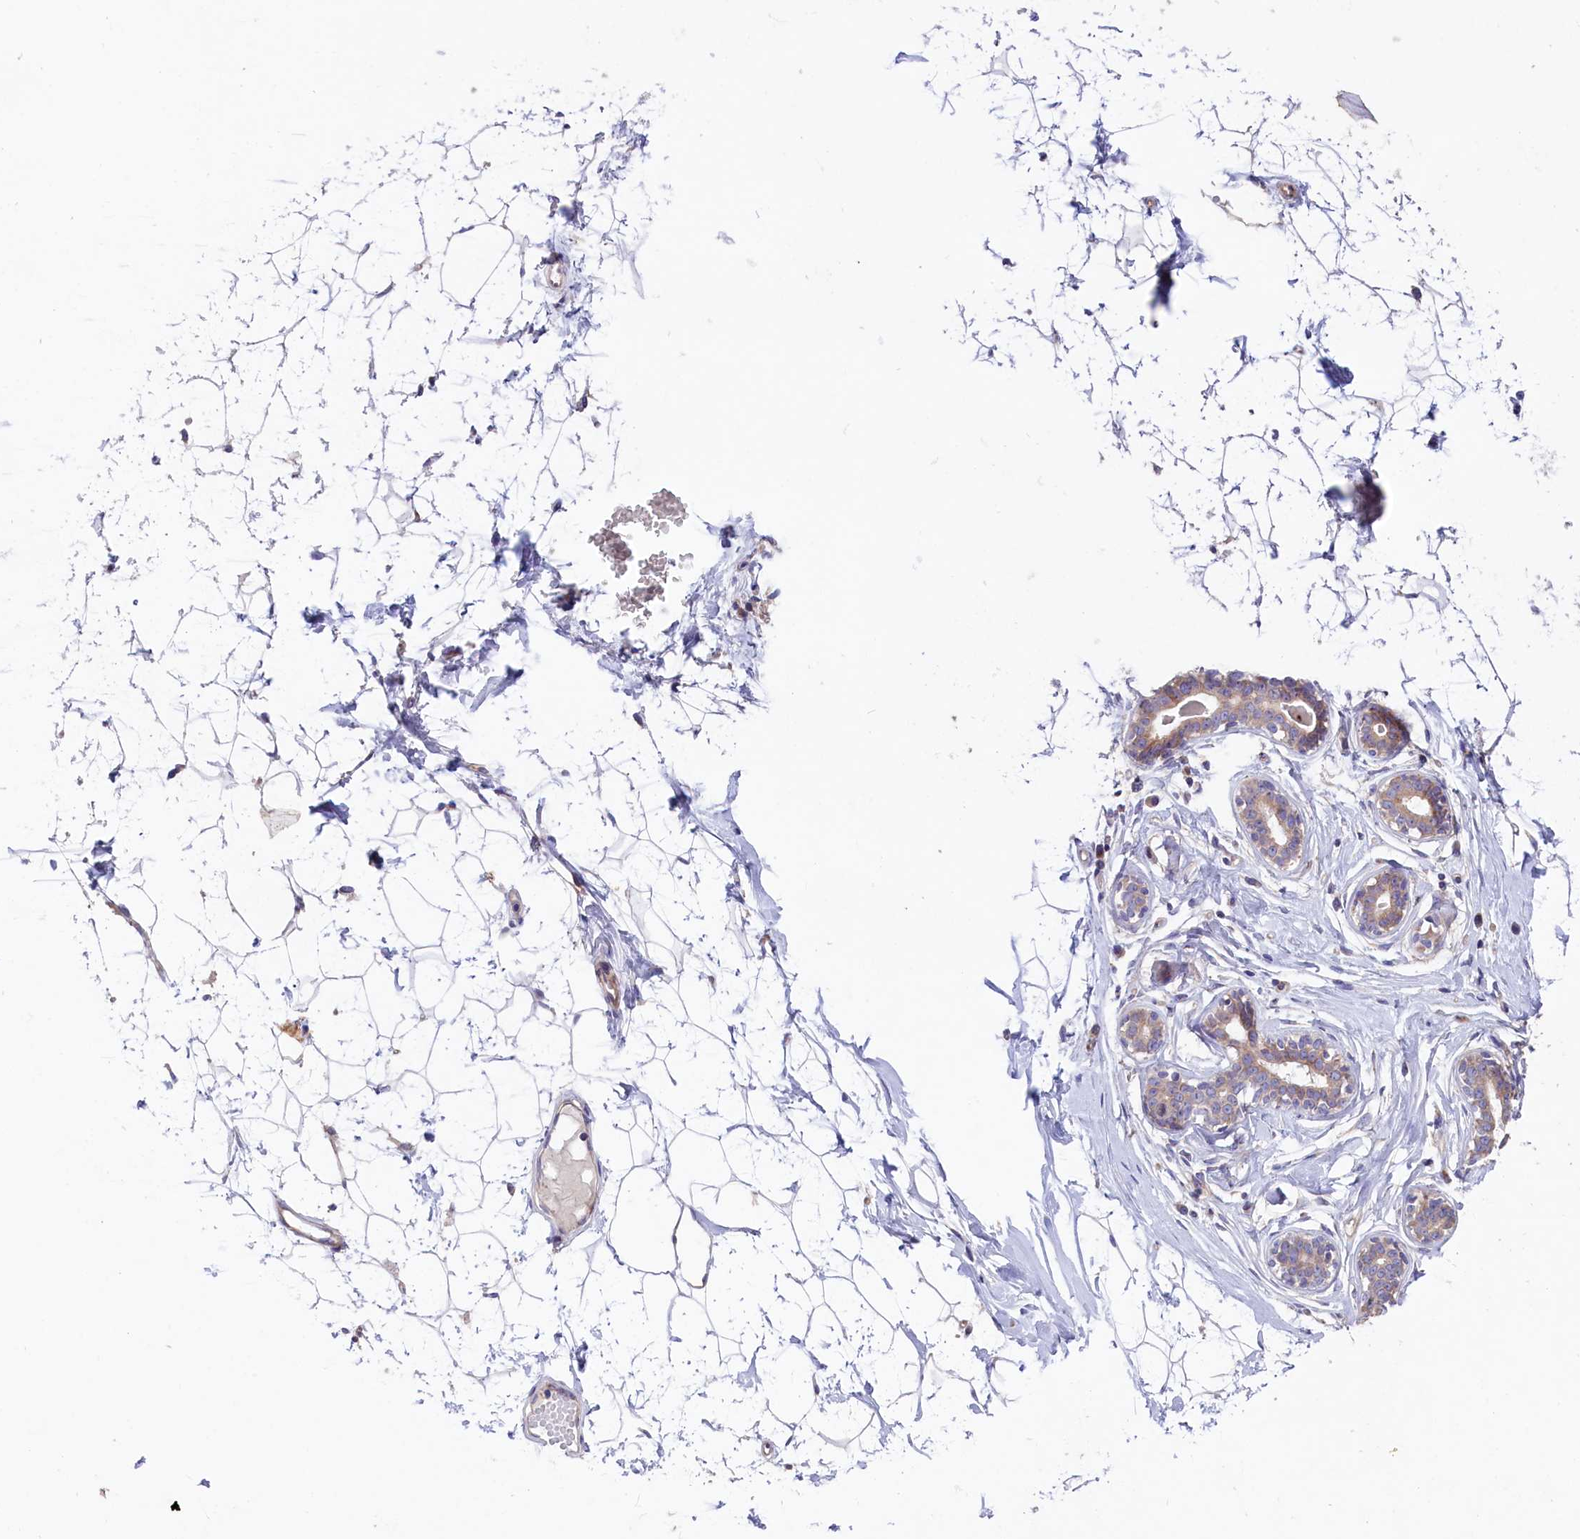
{"staining": {"intensity": "negative", "quantity": "none", "location": "none"}, "tissue": "breast", "cell_type": "Adipocytes", "image_type": "normal", "snomed": [{"axis": "morphology", "description": "Normal tissue, NOS"}, {"axis": "morphology", "description": "Adenoma, NOS"}, {"axis": "topography", "description": "Breast"}], "caption": "Histopathology image shows no significant protein positivity in adipocytes of benign breast. (Brightfield microscopy of DAB (3,3'-diaminobenzidine) IHC at high magnification).", "gene": "CD99L2", "patient": {"sex": "female", "age": 23}}